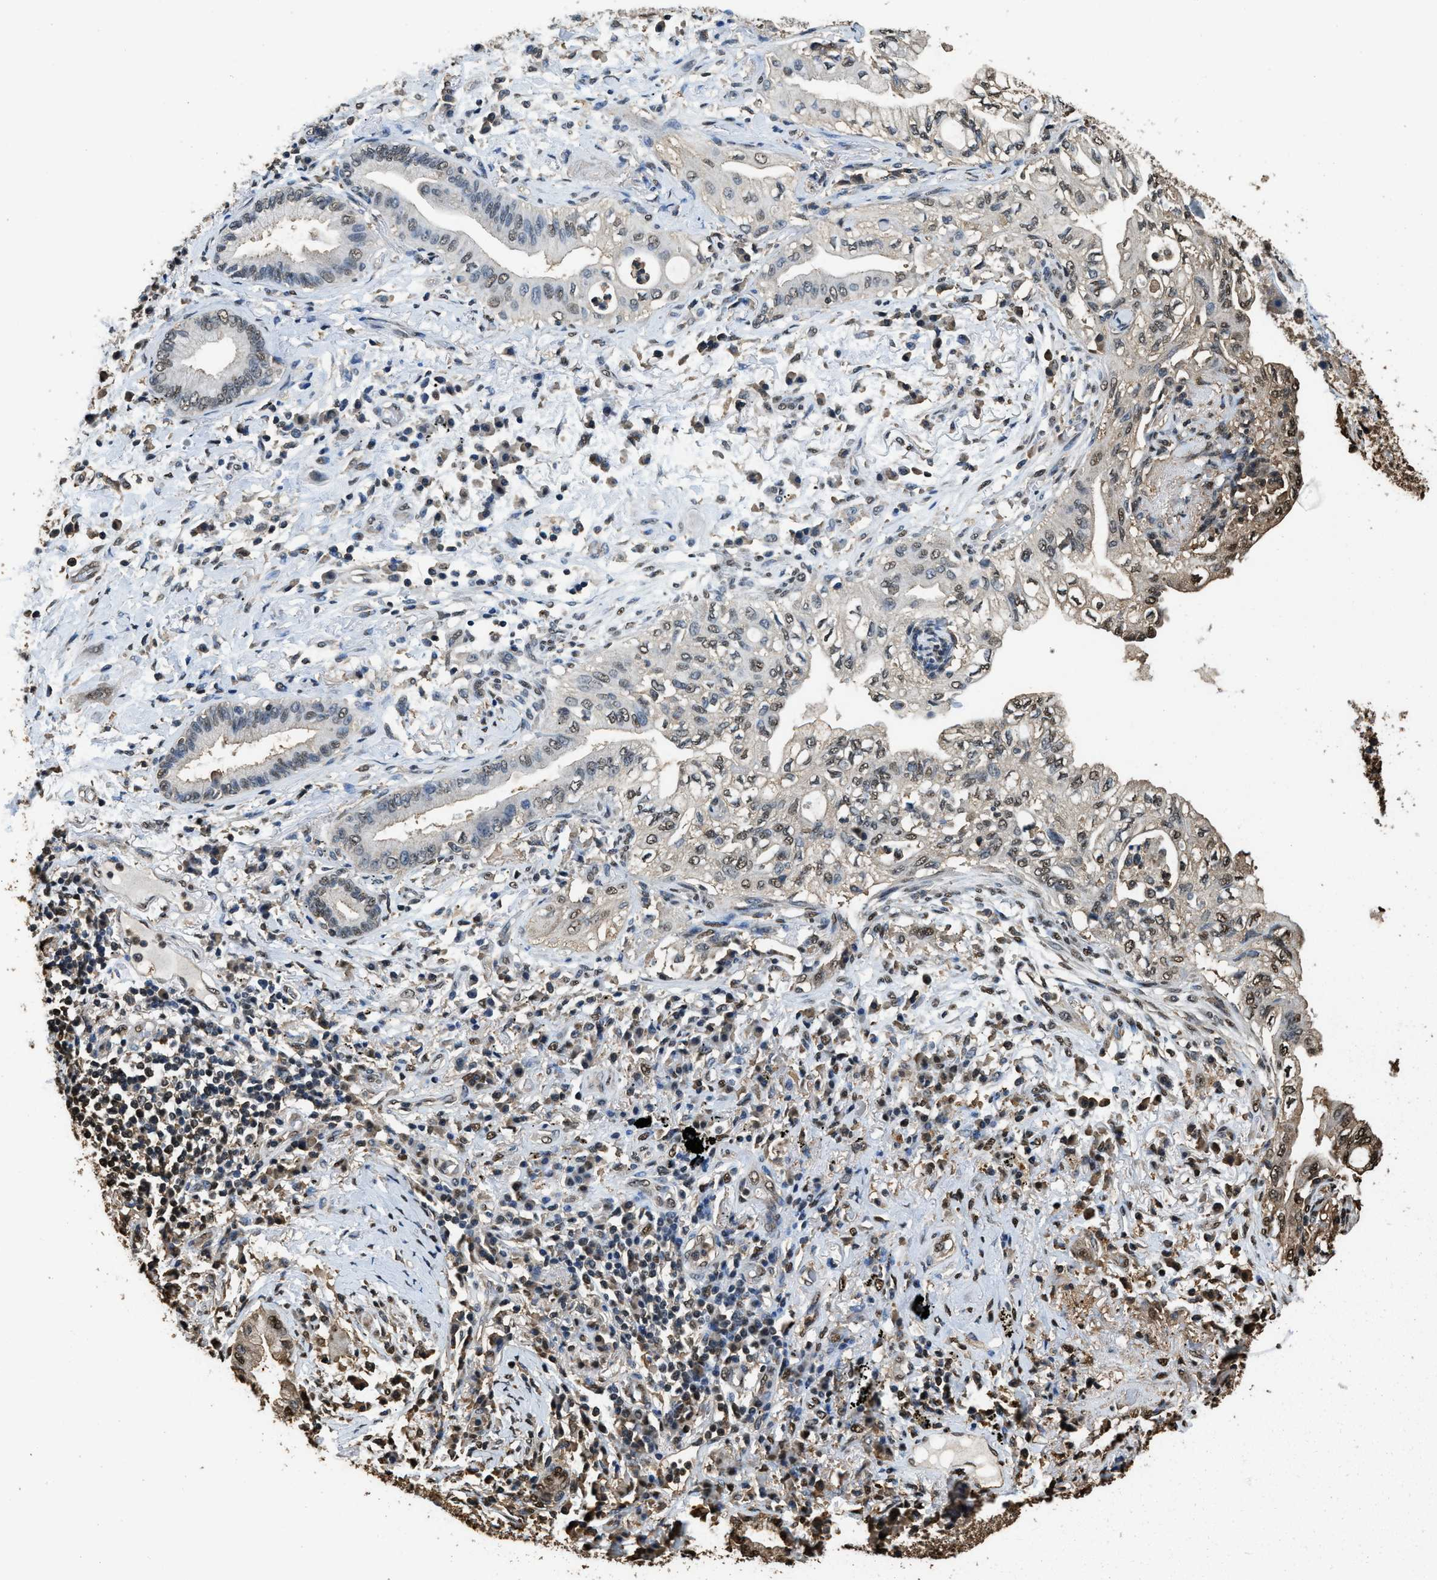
{"staining": {"intensity": "weak", "quantity": "25%-75%", "location": "nuclear"}, "tissue": "lung cancer", "cell_type": "Tumor cells", "image_type": "cancer", "snomed": [{"axis": "morphology", "description": "Normal tissue, NOS"}, {"axis": "morphology", "description": "Adenocarcinoma, NOS"}, {"axis": "topography", "description": "Bronchus"}, {"axis": "topography", "description": "Lung"}], "caption": "Brown immunohistochemical staining in lung adenocarcinoma exhibits weak nuclear positivity in approximately 25%-75% of tumor cells.", "gene": "GAPDH", "patient": {"sex": "female", "age": 70}}